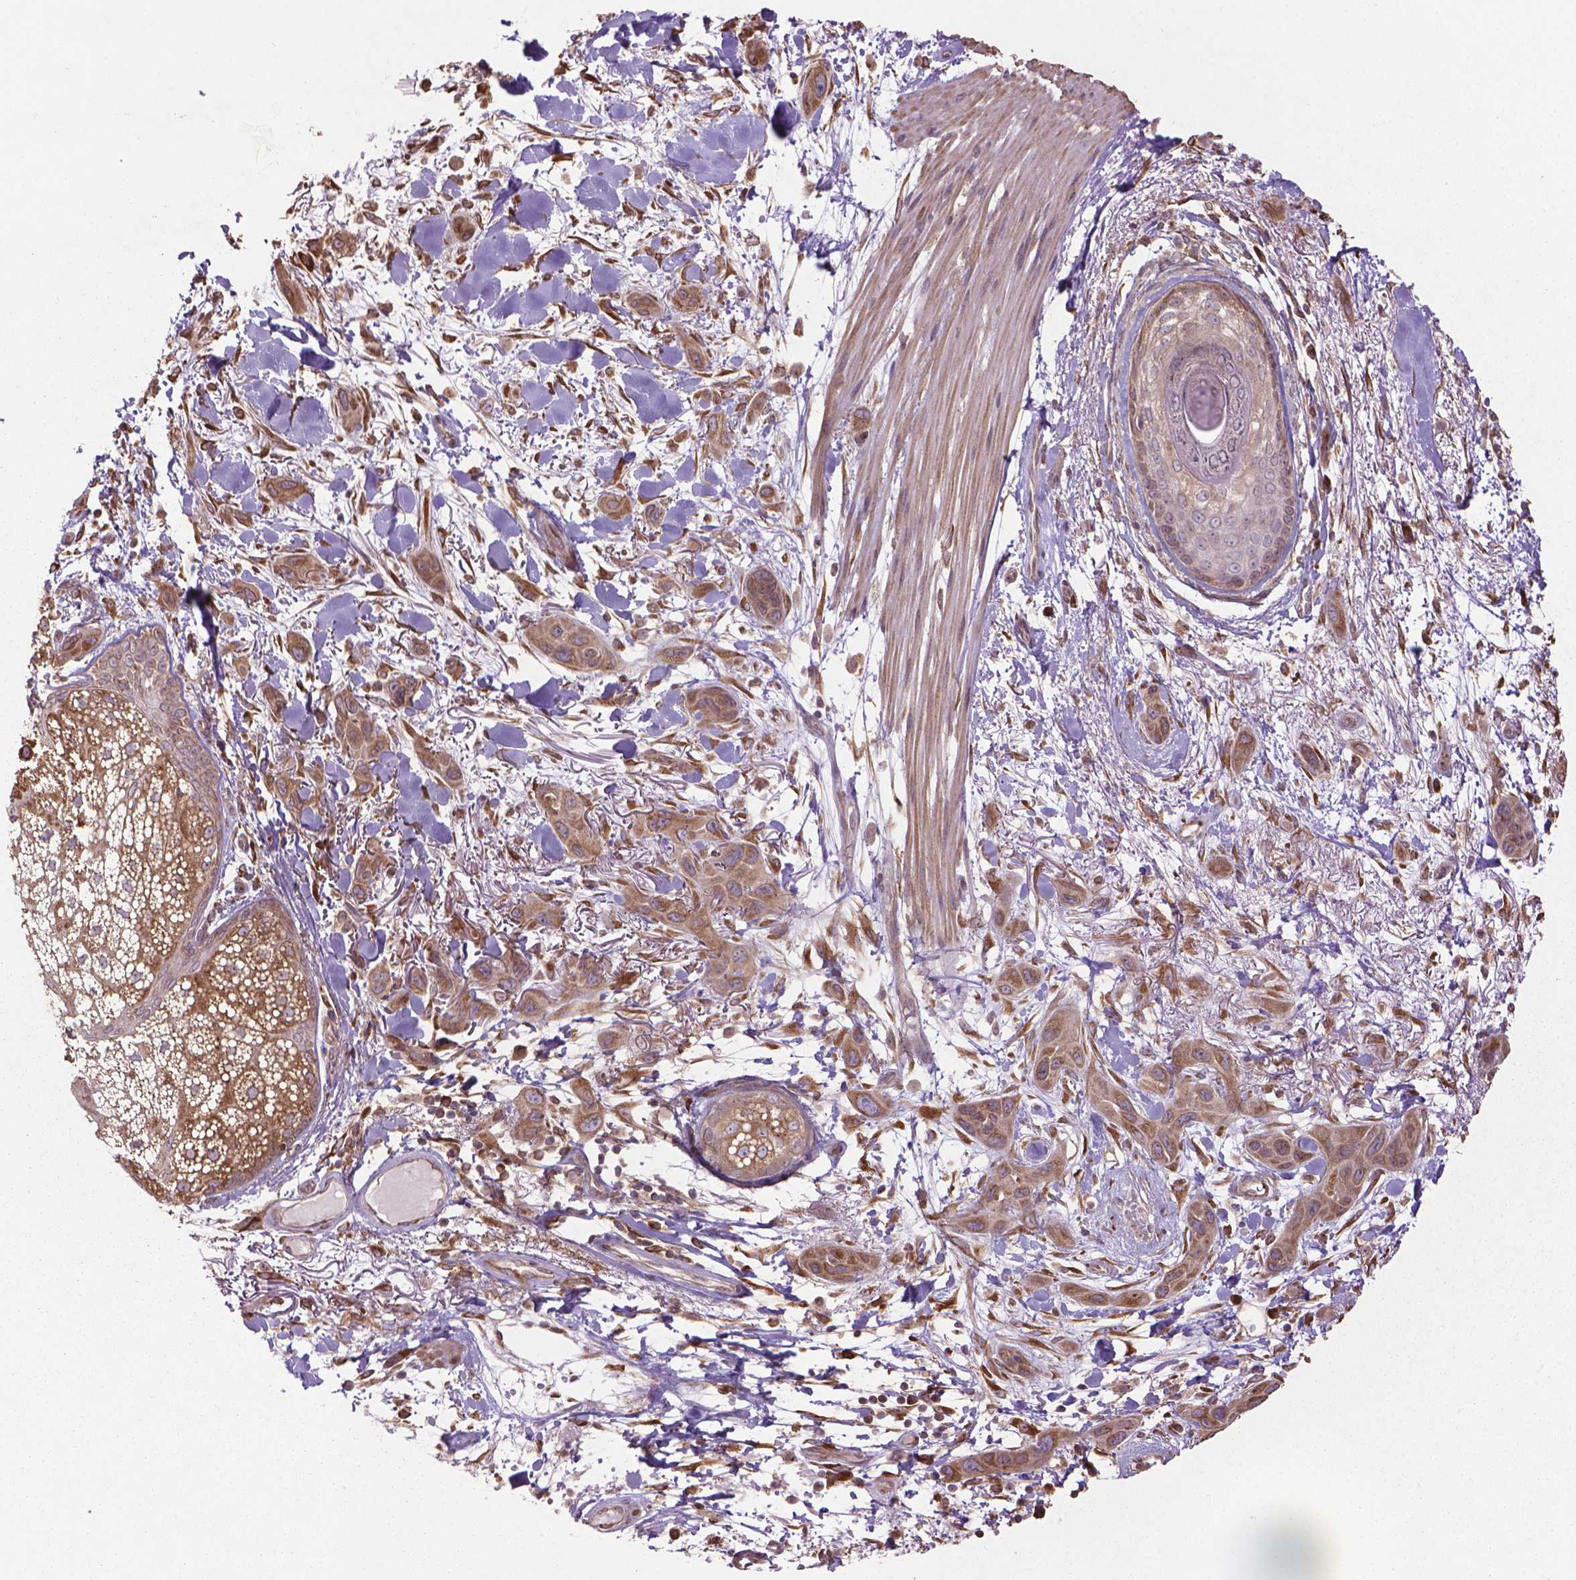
{"staining": {"intensity": "moderate", "quantity": ">75%", "location": "cytoplasmic/membranous"}, "tissue": "skin cancer", "cell_type": "Tumor cells", "image_type": "cancer", "snomed": [{"axis": "morphology", "description": "Squamous cell carcinoma, NOS"}, {"axis": "topography", "description": "Skin"}], "caption": "Protein expression analysis of skin cancer demonstrates moderate cytoplasmic/membranous expression in about >75% of tumor cells.", "gene": "GAS1", "patient": {"sex": "male", "age": 79}}